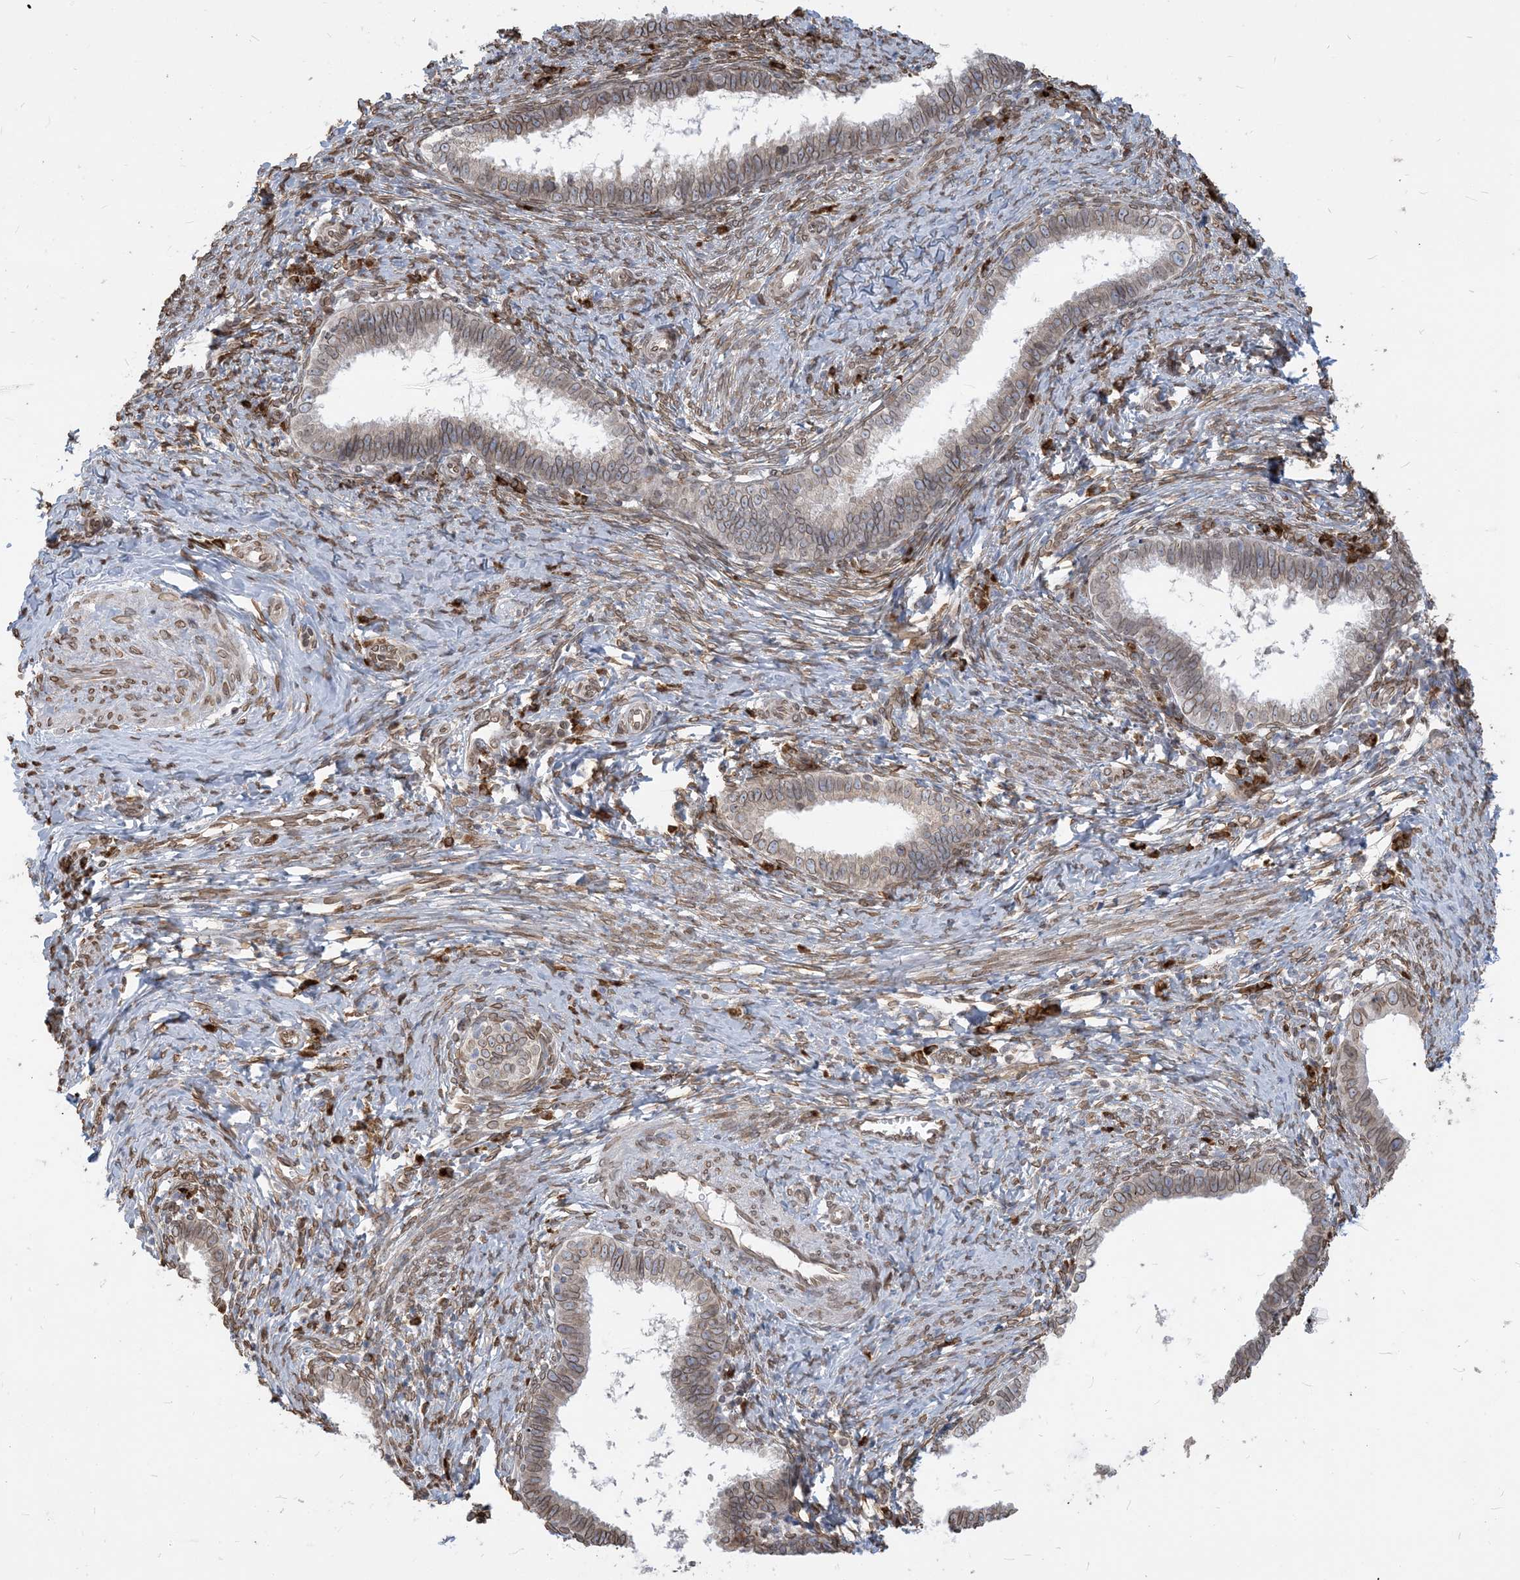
{"staining": {"intensity": "weak", "quantity": ">75%", "location": "cytoplasmic/membranous,nuclear"}, "tissue": "cervical cancer", "cell_type": "Tumor cells", "image_type": "cancer", "snomed": [{"axis": "morphology", "description": "Adenocarcinoma, NOS"}, {"axis": "topography", "description": "Cervix"}], "caption": "DAB (3,3'-diaminobenzidine) immunohistochemical staining of human cervical adenocarcinoma shows weak cytoplasmic/membranous and nuclear protein positivity in about >75% of tumor cells. (DAB (3,3'-diaminobenzidine) = brown stain, brightfield microscopy at high magnification).", "gene": "WWP1", "patient": {"sex": "female", "age": 36}}